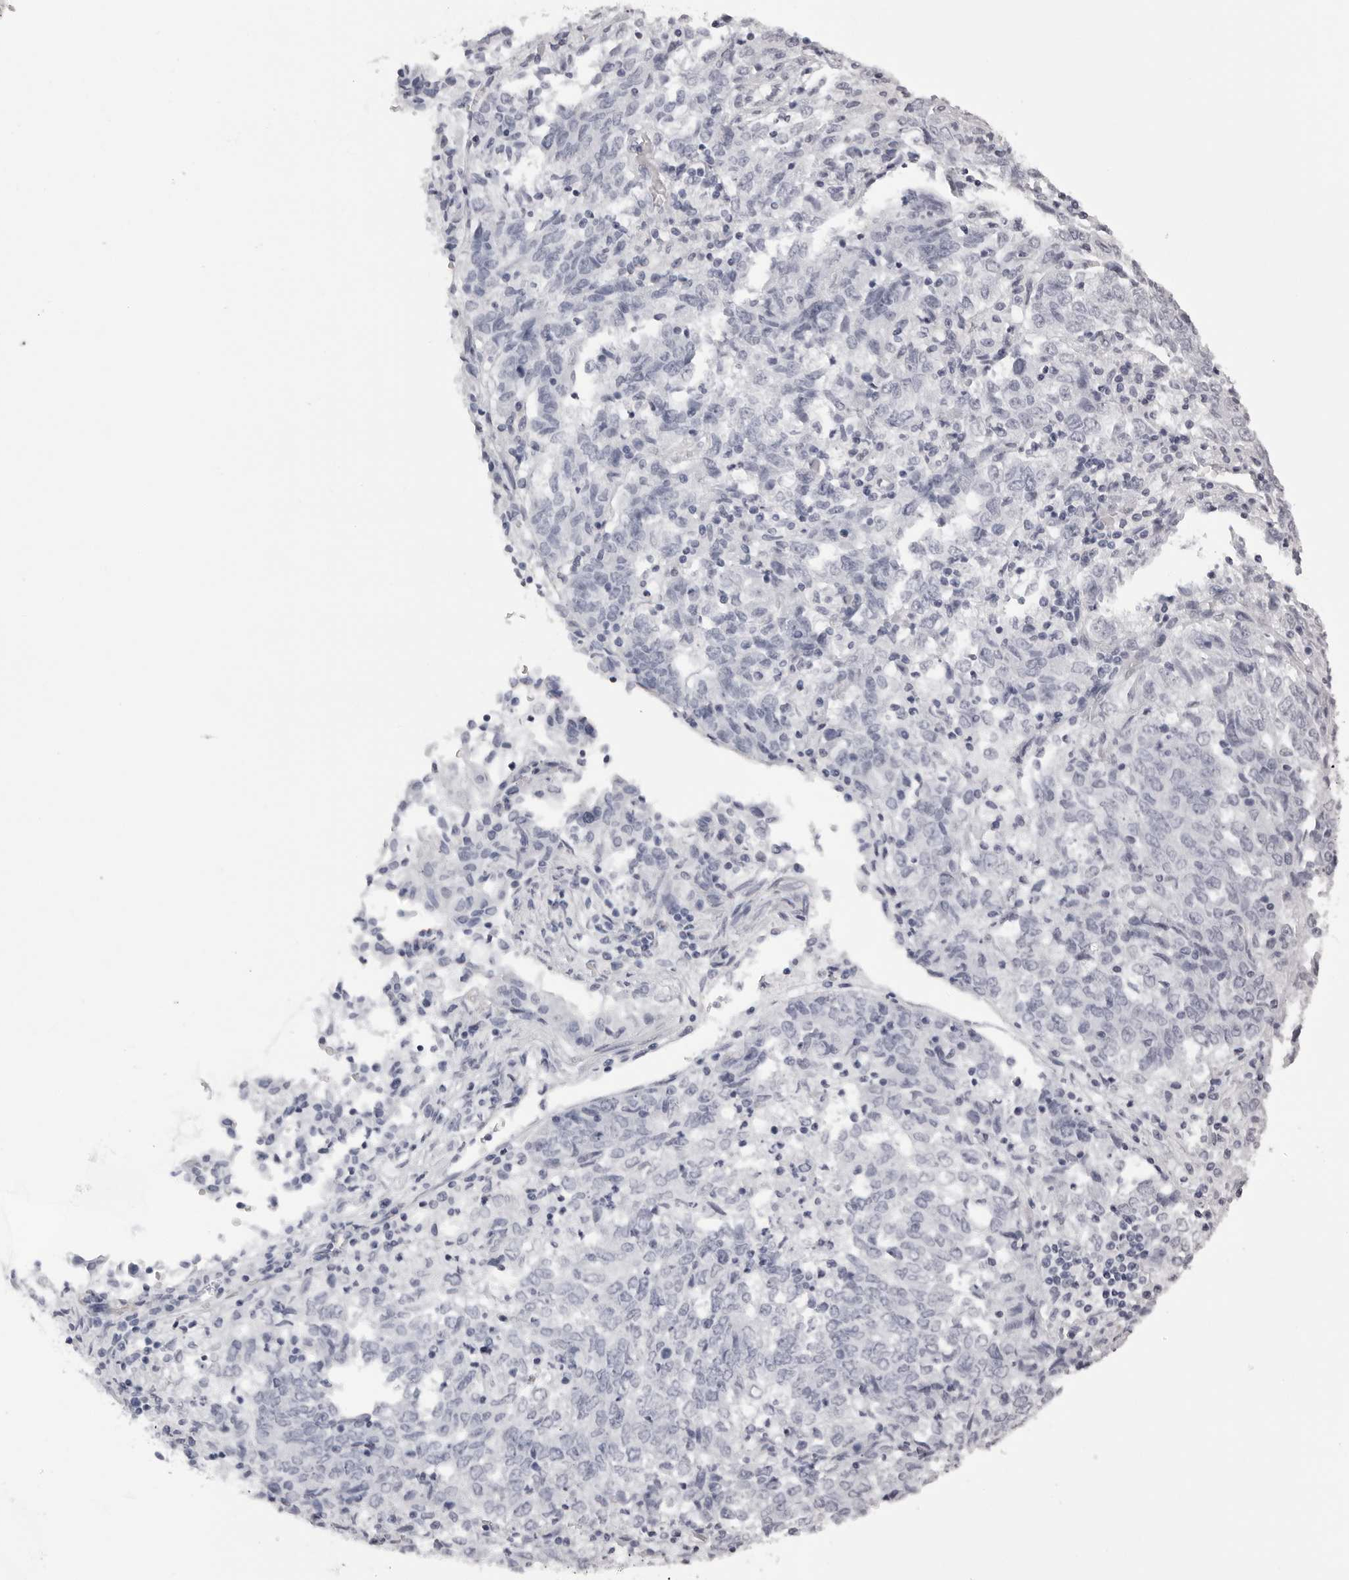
{"staining": {"intensity": "negative", "quantity": "none", "location": "none"}, "tissue": "endometrial cancer", "cell_type": "Tumor cells", "image_type": "cancer", "snomed": [{"axis": "morphology", "description": "Adenocarcinoma, NOS"}, {"axis": "topography", "description": "Endometrium"}], "caption": "This is a photomicrograph of immunohistochemistry staining of endometrial cancer, which shows no positivity in tumor cells.", "gene": "RHO", "patient": {"sex": "female", "age": 80}}